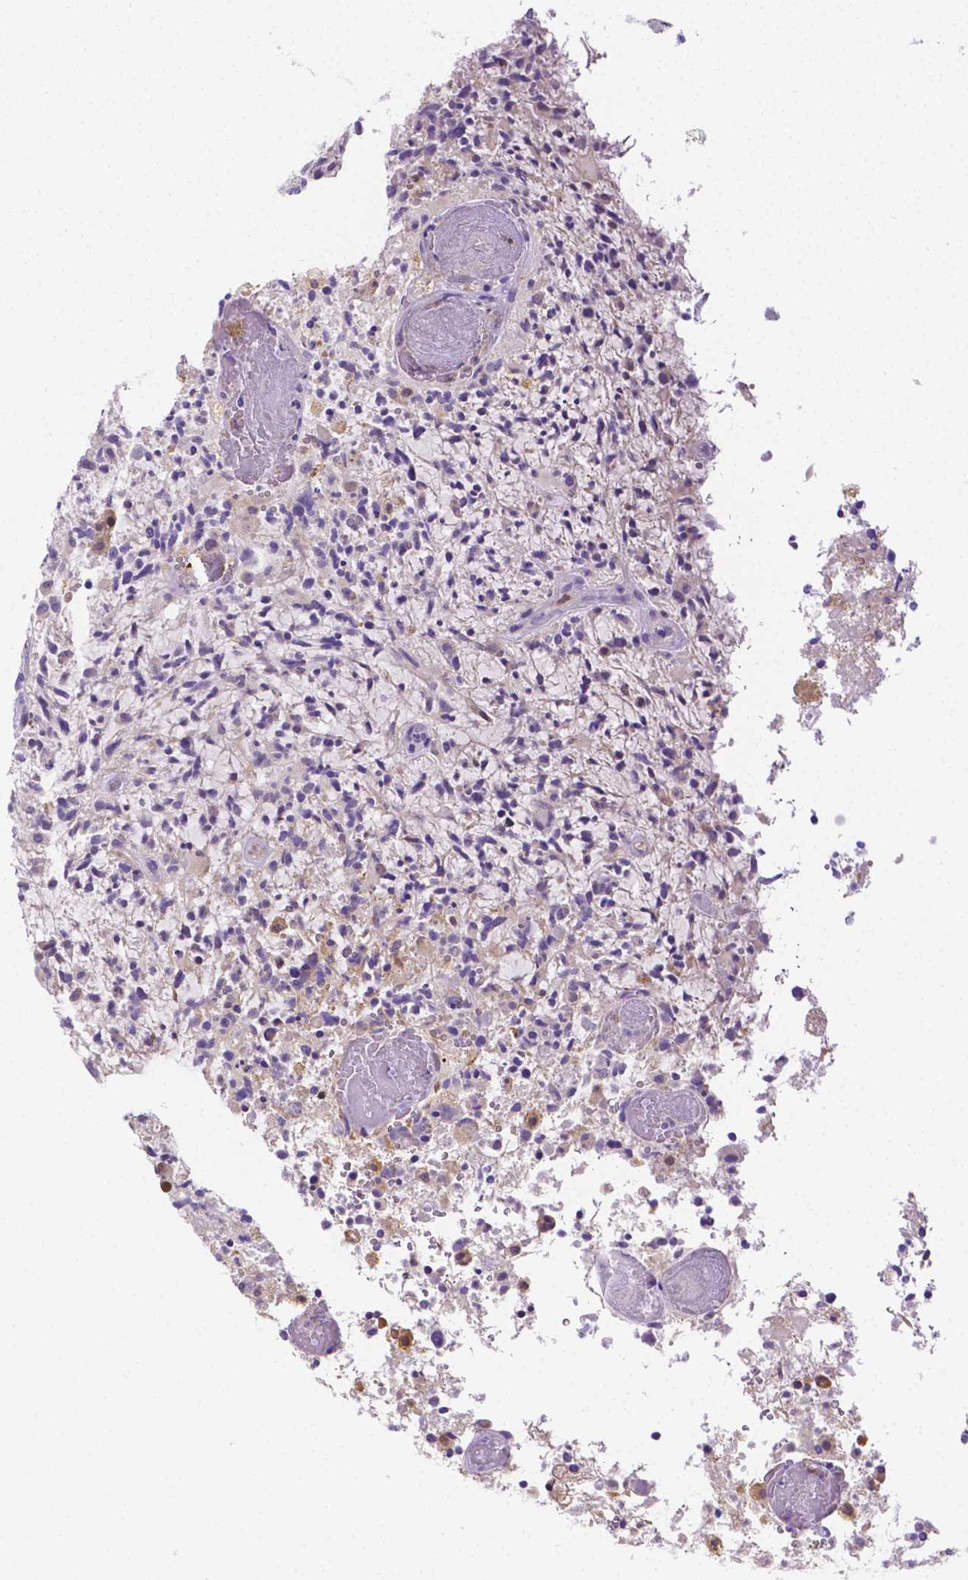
{"staining": {"intensity": "negative", "quantity": "none", "location": "none"}, "tissue": "glioma", "cell_type": "Tumor cells", "image_type": "cancer", "snomed": [{"axis": "morphology", "description": "Glioma, malignant, High grade"}, {"axis": "topography", "description": "Brain"}], "caption": "Immunohistochemistry (IHC) of human glioma displays no staining in tumor cells. (DAB IHC, high magnification).", "gene": "NXPH2", "patient": {"sex": "female", "age": 71}}